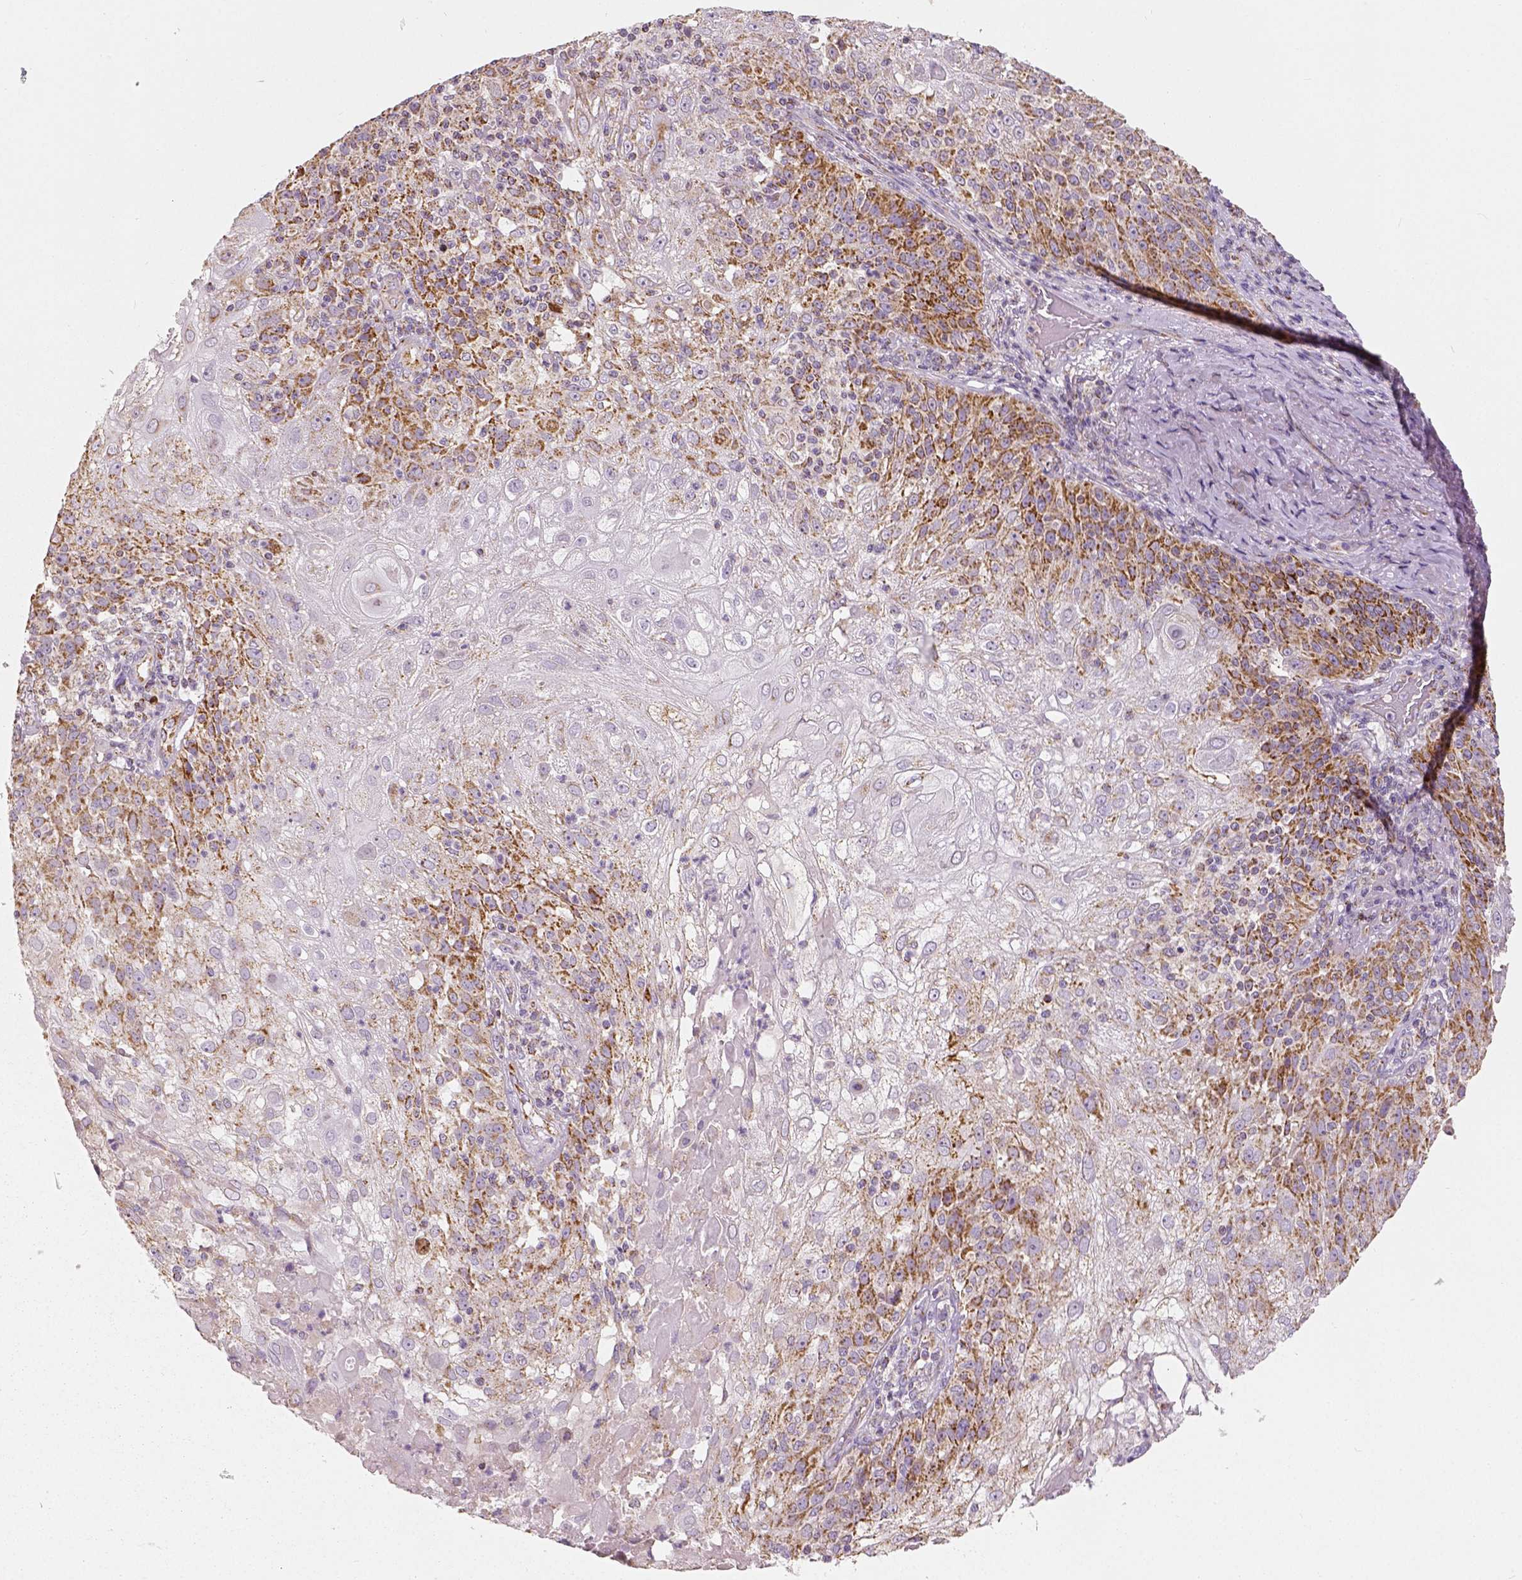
{"staining": {"intensity": "moderate", "quantity": "25%-75%", "location": "cytoplasmic/membranous"}, "tissue": "skin cancer", "cell_type": "Tumor cells", "image_type": "cancer", "snomed": [{"axis": "morphology", "description": "Normal tissue, NOS"}, {"axis": "morphology", "description": "Squamous cell carcinoma, NOS"}, {"axis": "topography", "description": "Skin"}], "caption": "Skin cancer stained with a protein marker reveals moderate staining in tumor cells.", "gene": "PGAM5", "patient": {"sex": "female", "age": 83}}